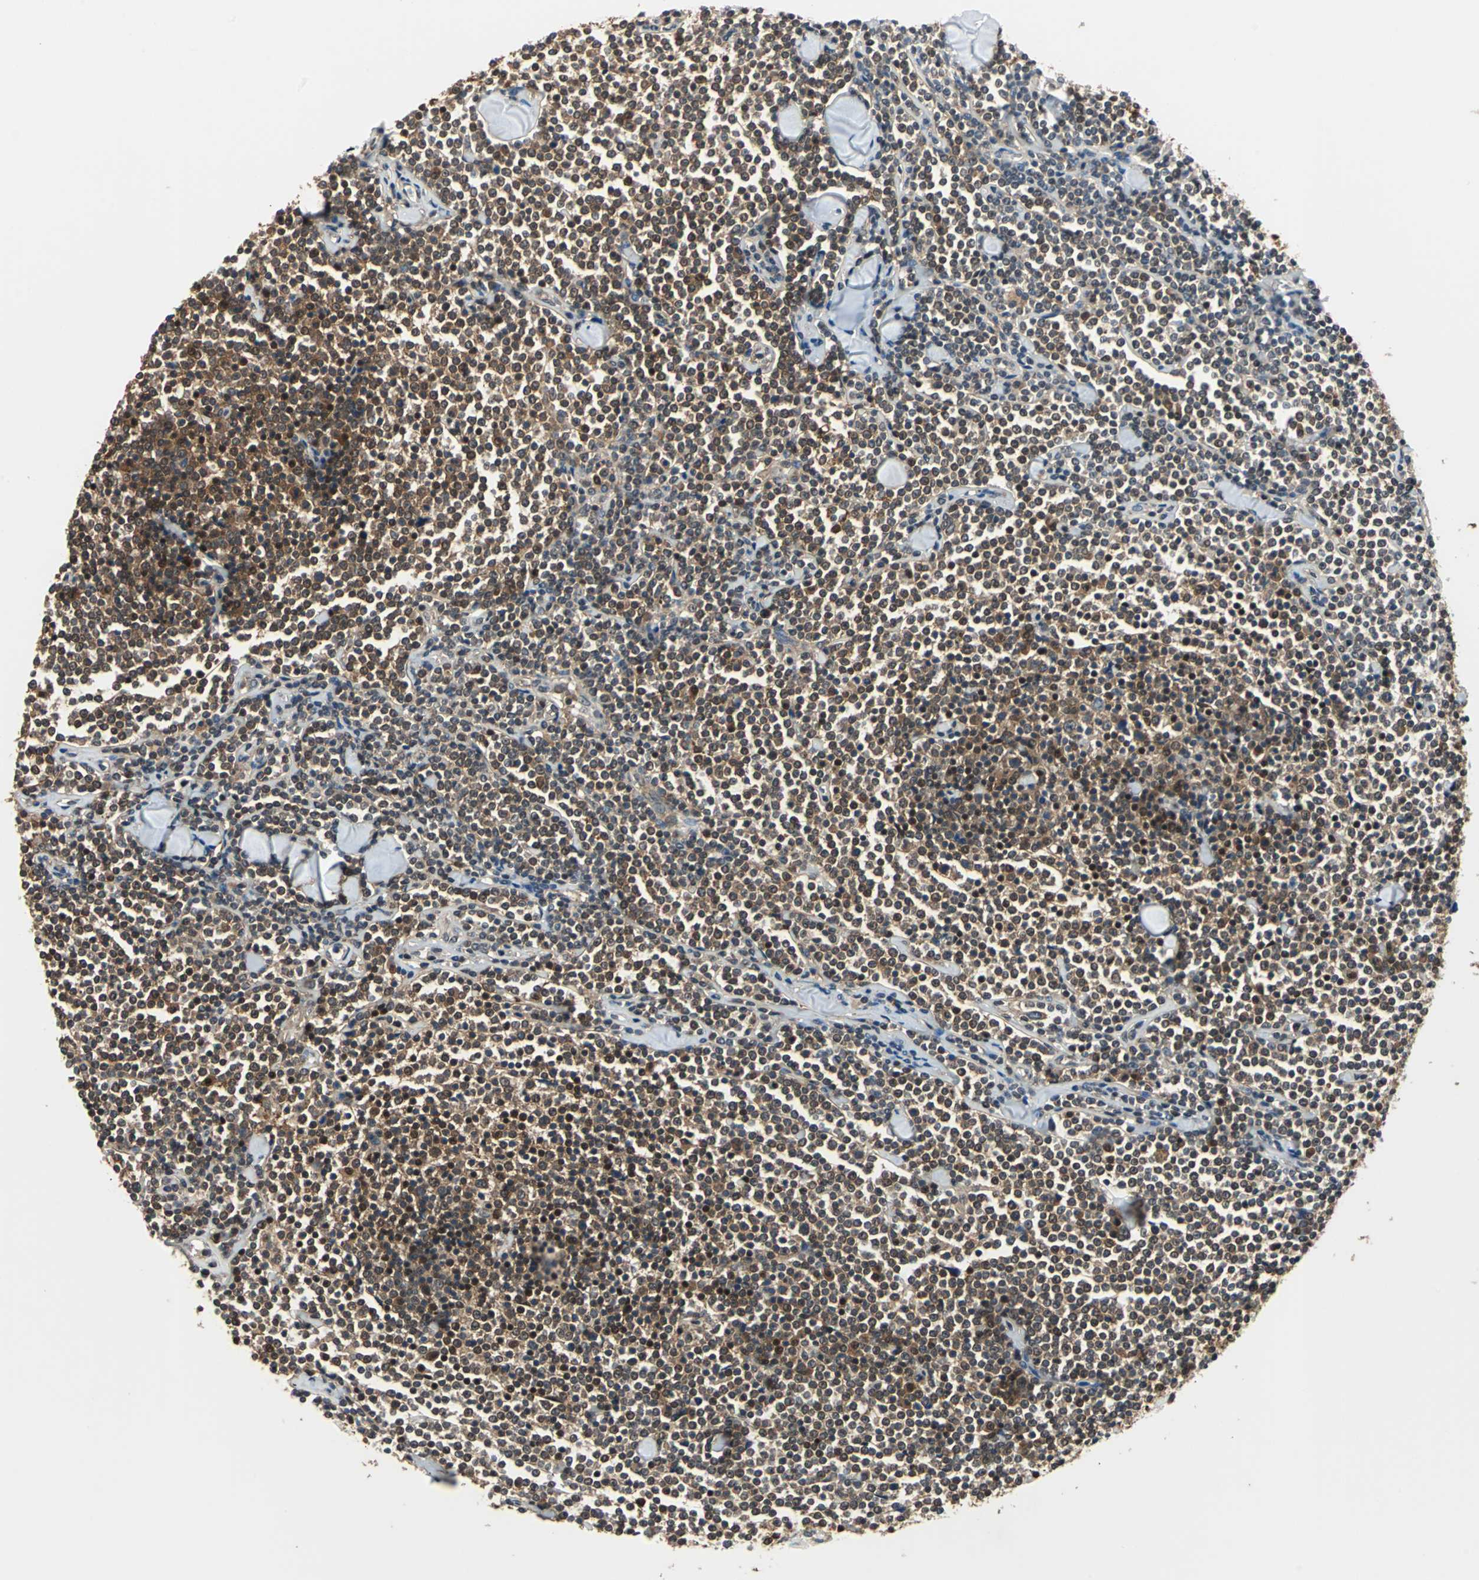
{"staining": {"intensity": "strong", "quantity": ">75%", "location": "cytoplasmic/membranous,nuclear"}, "tissue": "lymphoma", "cell_type": "Tumor cells", "image_type": "cancer", "snomed": [{"axis": "morphology", "description": "Malignant lymphoma, non-Hodgkin's type, Low grade"}, {"axis": "topography", "description": "Soft tissue"}], "caption": "The immunohistochemical stain shows strong cytoplasmic/membranous and nuclear expression in tumor cells of lymphoma tissue.", "gene": "PSME1", "patient": {"sex": "male", "age": 92}}